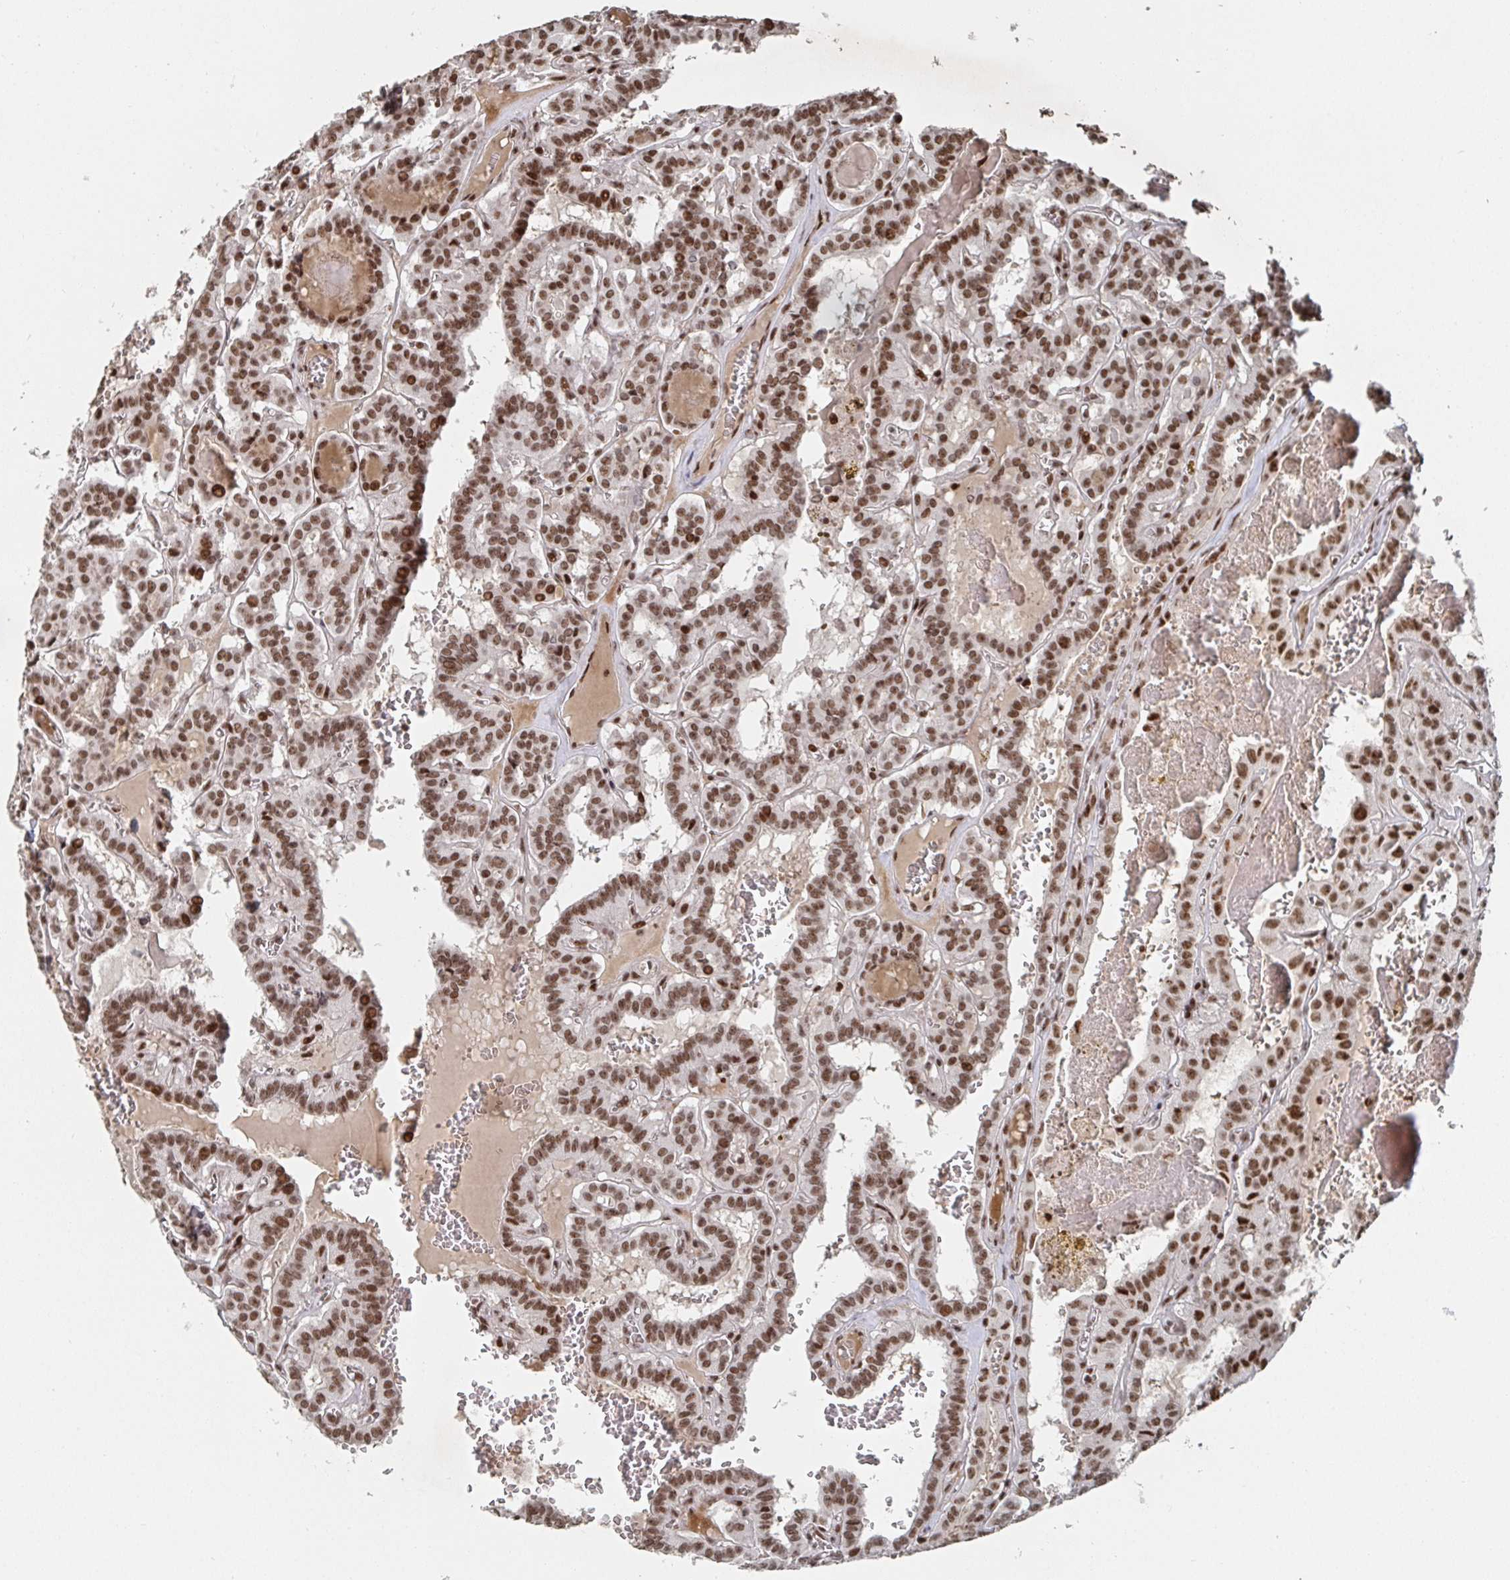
{"staining": {"intensity": "moderate", "quantity": ">75%", "location": "nuclear"}, "tissue": "thyroid cancer", "cell_type": "Tumor cells", "image_type": "cancer", "snomed": [{"axis": "morphology", "description": "Papillary adenocarcinoma, NOS"}, {"axis": "topography", "description": "Thyroid gland"}], "caption": "About >75% of tumor cells in human thyroid papillary adenocarcinoma show moderate nuclear protein staining as visualized by brown immunohistochemical staining.", "gene": "ZDHHC12", "patient": {"sex": "female", "age": 21}}